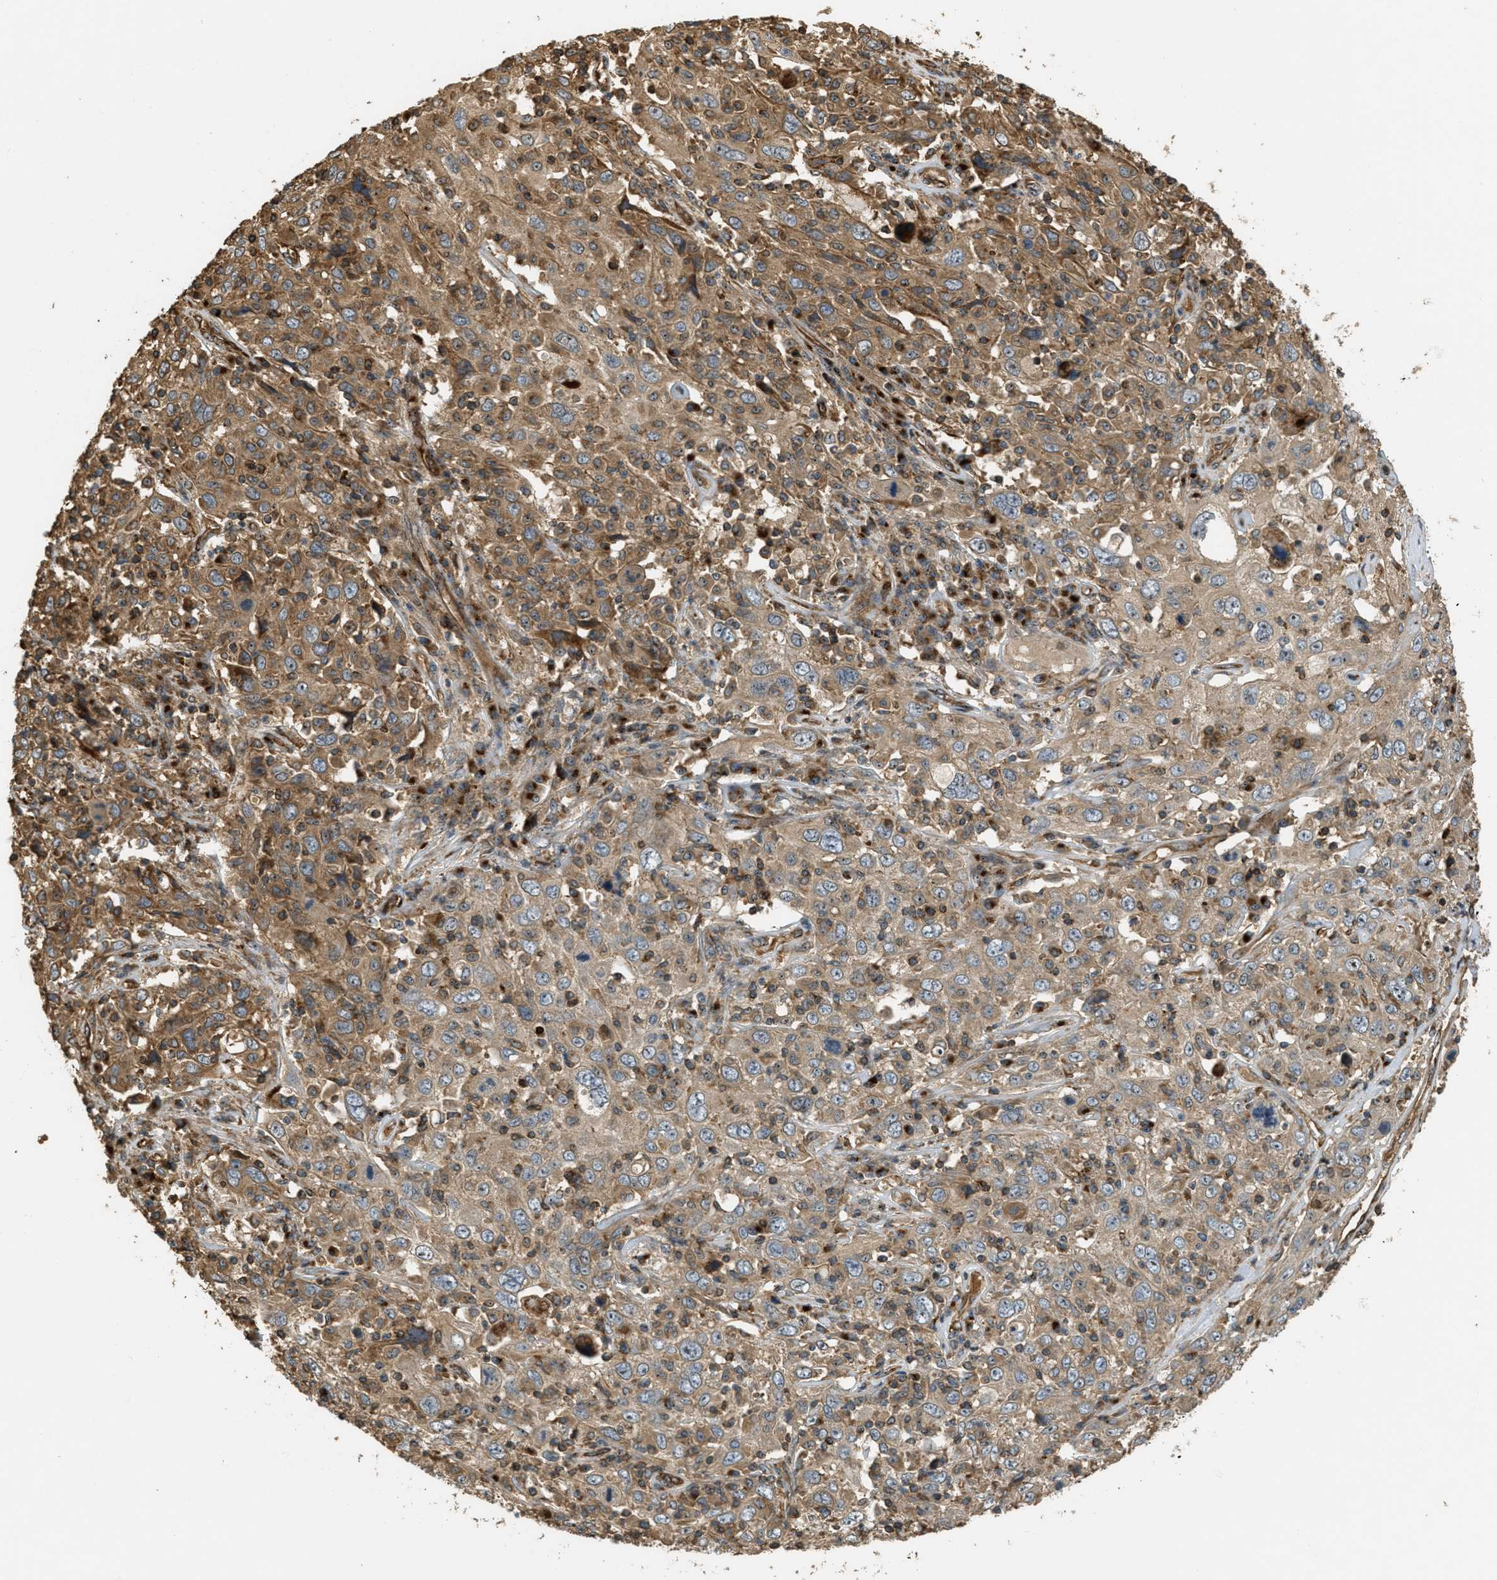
{"staining": {"intensity": "moderate", "quantity": ">75%", "location": "cytoplasmic/membranous,nuclear"}, "tissue": "cervical cancer", "cell_type": "Tumor cells", "image_type": "cancer", "snomed": [{"axis": "morphology", "description": "Squamous cell carcinoma, NOS"}, {"axis": "topography", "description": "Cervix"}], "caption": "A photomicrograph showing moderate cytoplasmic/membranous and nuclear expression in approximately >75% of tumor cells in cervical cancer, as visualized by brown immunohistochemical staining.", "gene": "LRP12", "patient": {"sex": "female", "age": 46}}